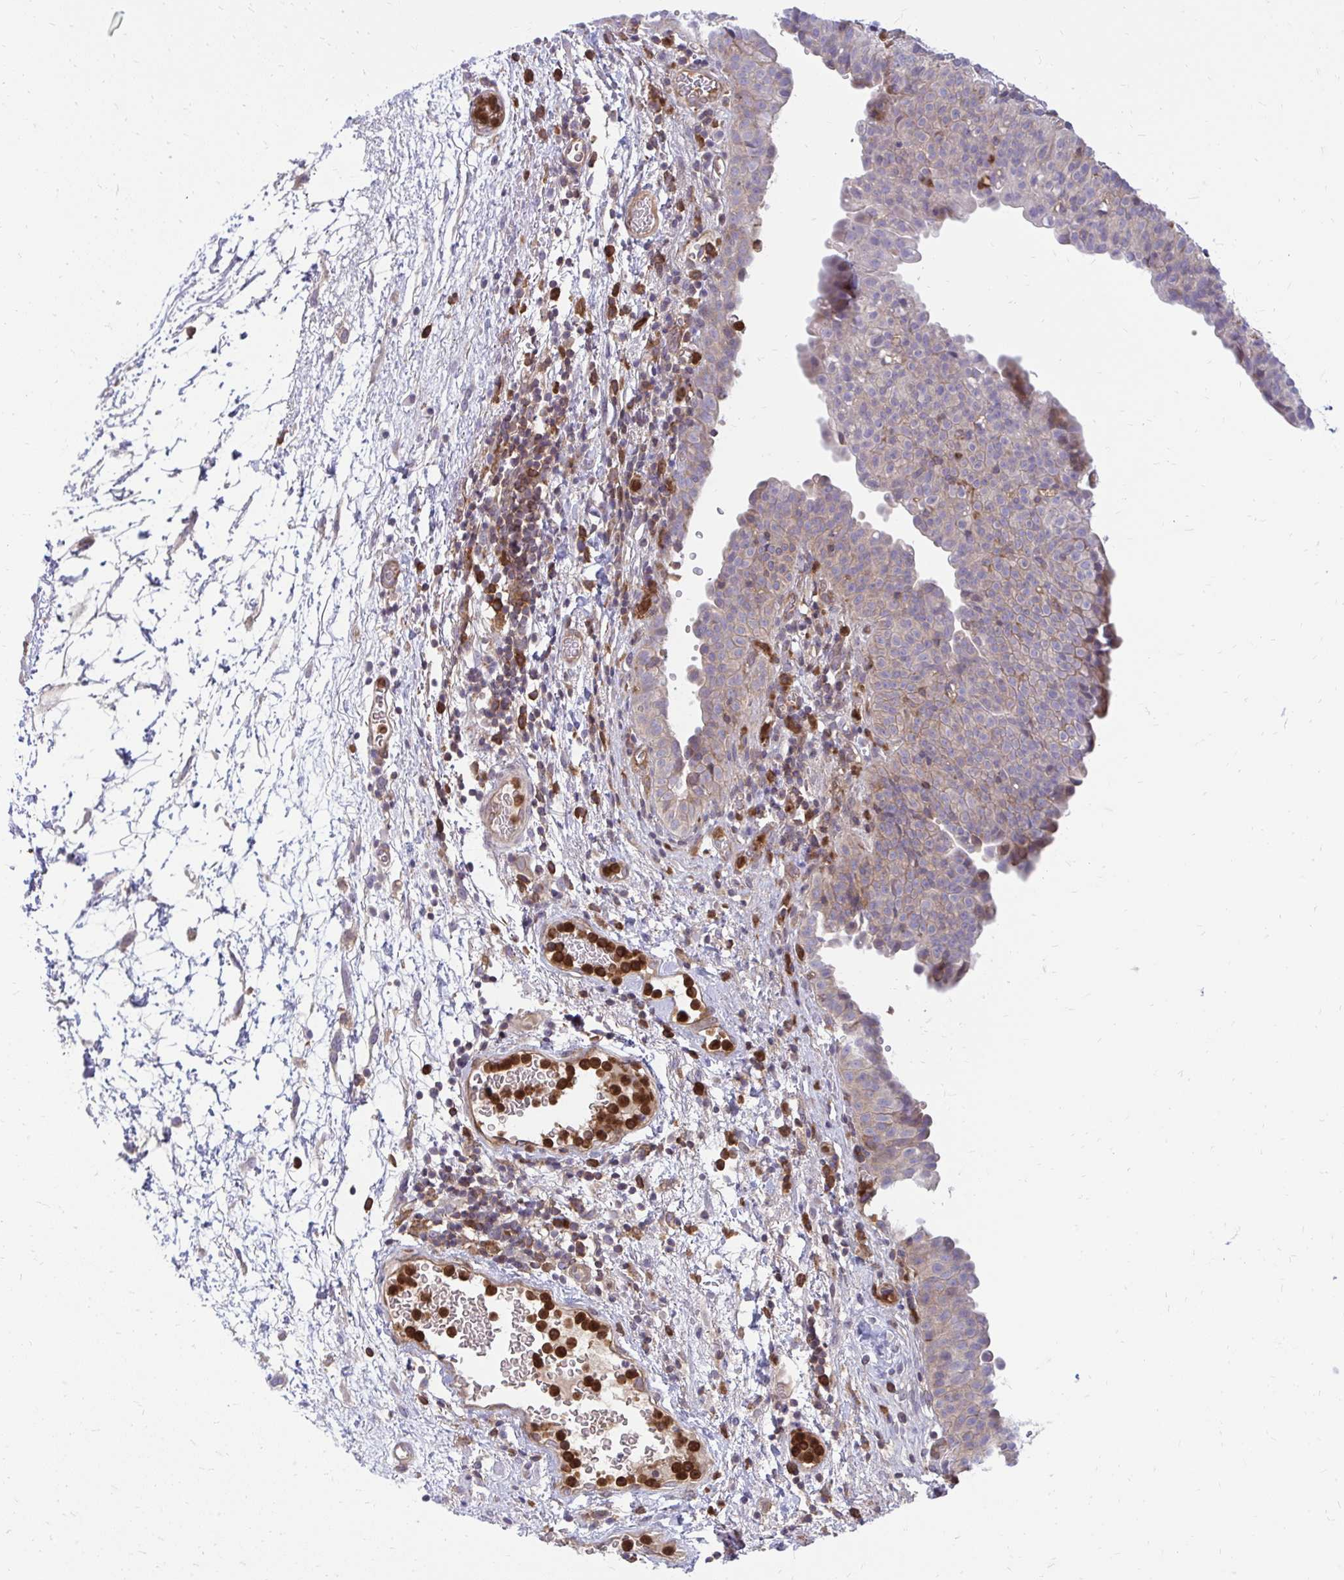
{"staining": {"intensity": "negative", "quantity": "none", "location": "none"}, "tissue": "urinary bladder", "cell_type": "Urothelial cells", "image_type": "normal", "snomed": [{"axis": "morphology", "description": "Normal tissue, NOS"}, {"axis": "morphology", "description": "Inflammation, NOS"}, {"axis": "topography", "description": "Urinary bladder"}], "caption": "This histopathology image is of unremarkable urinary bladder stained with immunohistochemistry to label a protein in brown with the nuclei are counter-stained blue. There is no positivity in urothelial cells. The staining is performed using DAB (3,3'-diaminobenzidine) brown chromogen with nuclei counter-stained in using hematoxylin.", "gene": "ASAP1", "patient": {"sex": "male", "age": 57}}